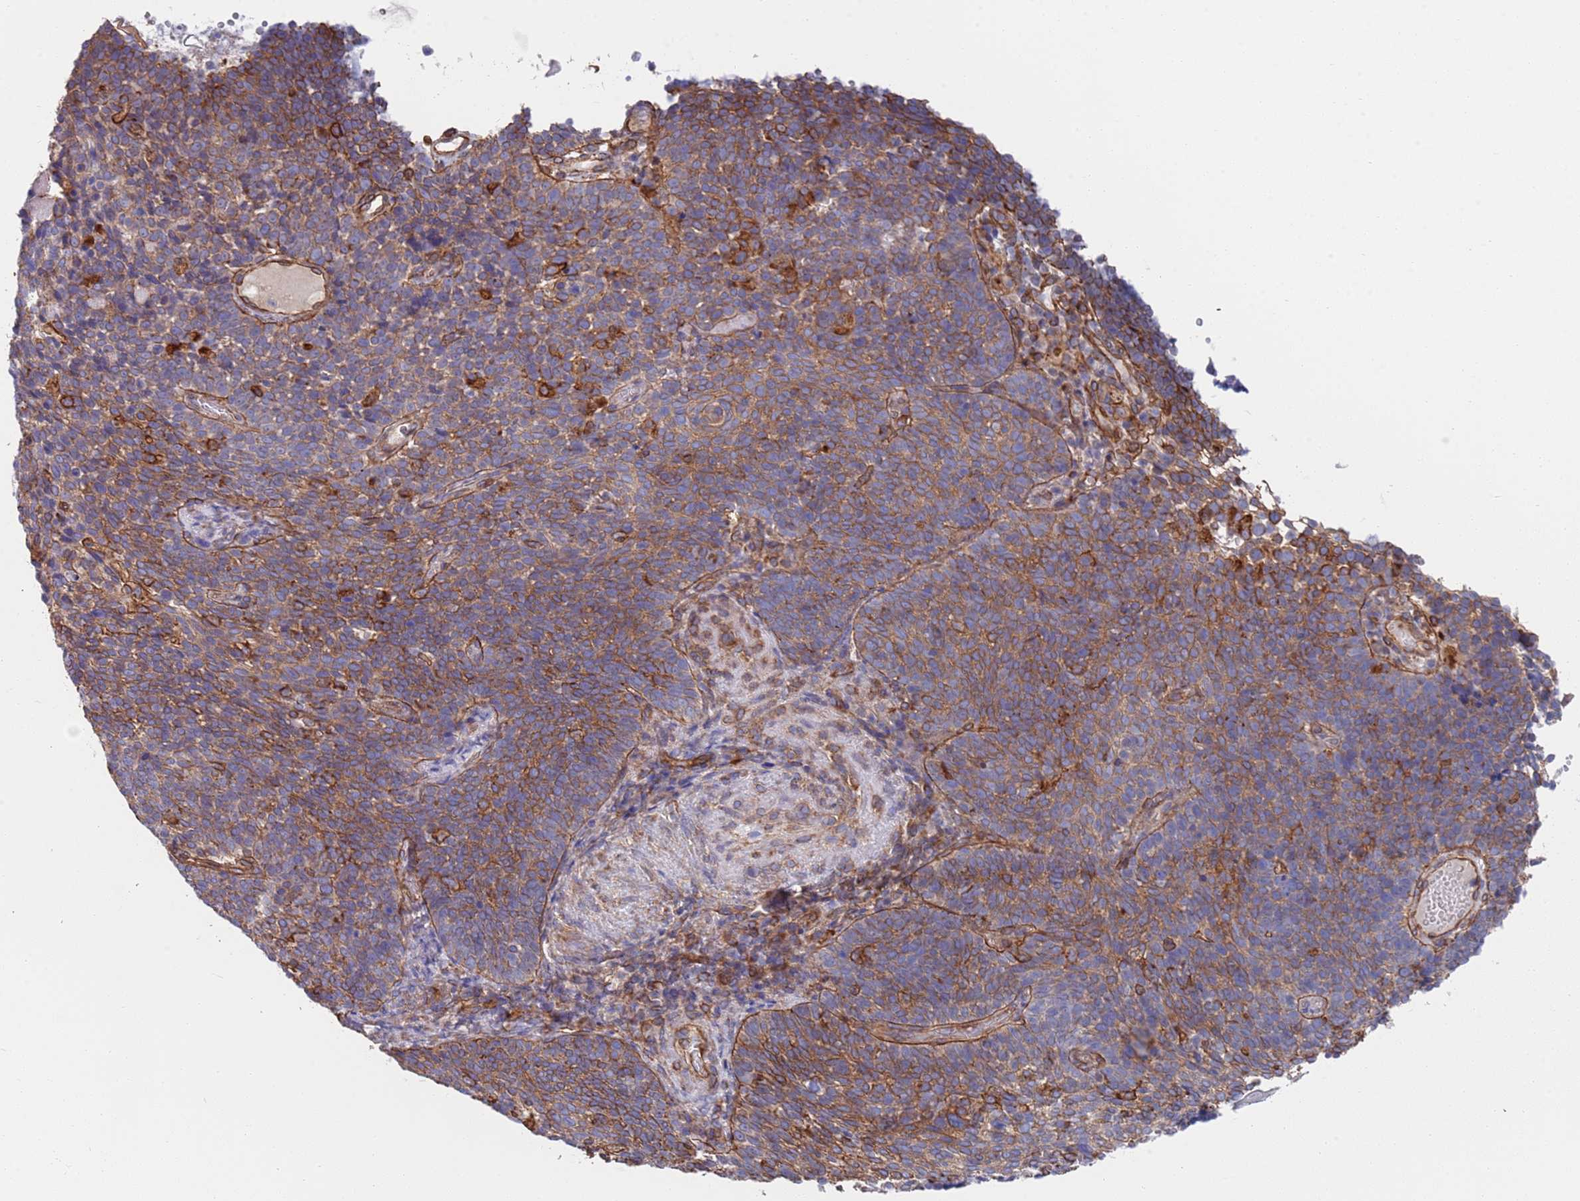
{"staining": {"intensity": "moderate", "quantity": ">75%", "location": "cytoplasmic/membranous"}, "tissue": "cervical cancer", "cell_type": "Tumor cells", "image_type": "cancer", "snomed": [{"axis": "morphology", "description": "Normal tissue, NOS"}, {"axis": "morphology", "description": "Squamous cell carcinoma, NOS"}, {"axis": "topography", "description": "Cervix"}], "caption": "The immunohistochemical stain highlights moderate cytoplasmic/membranous staining in tumor cells of cervical cancer tissue. (DAB (3,3'-diaminobenzidine) IHC with brightfield microscopy, high magnification).", "gene": "JAKMIP2", "patient": {"sex": "female", "age": 39}}